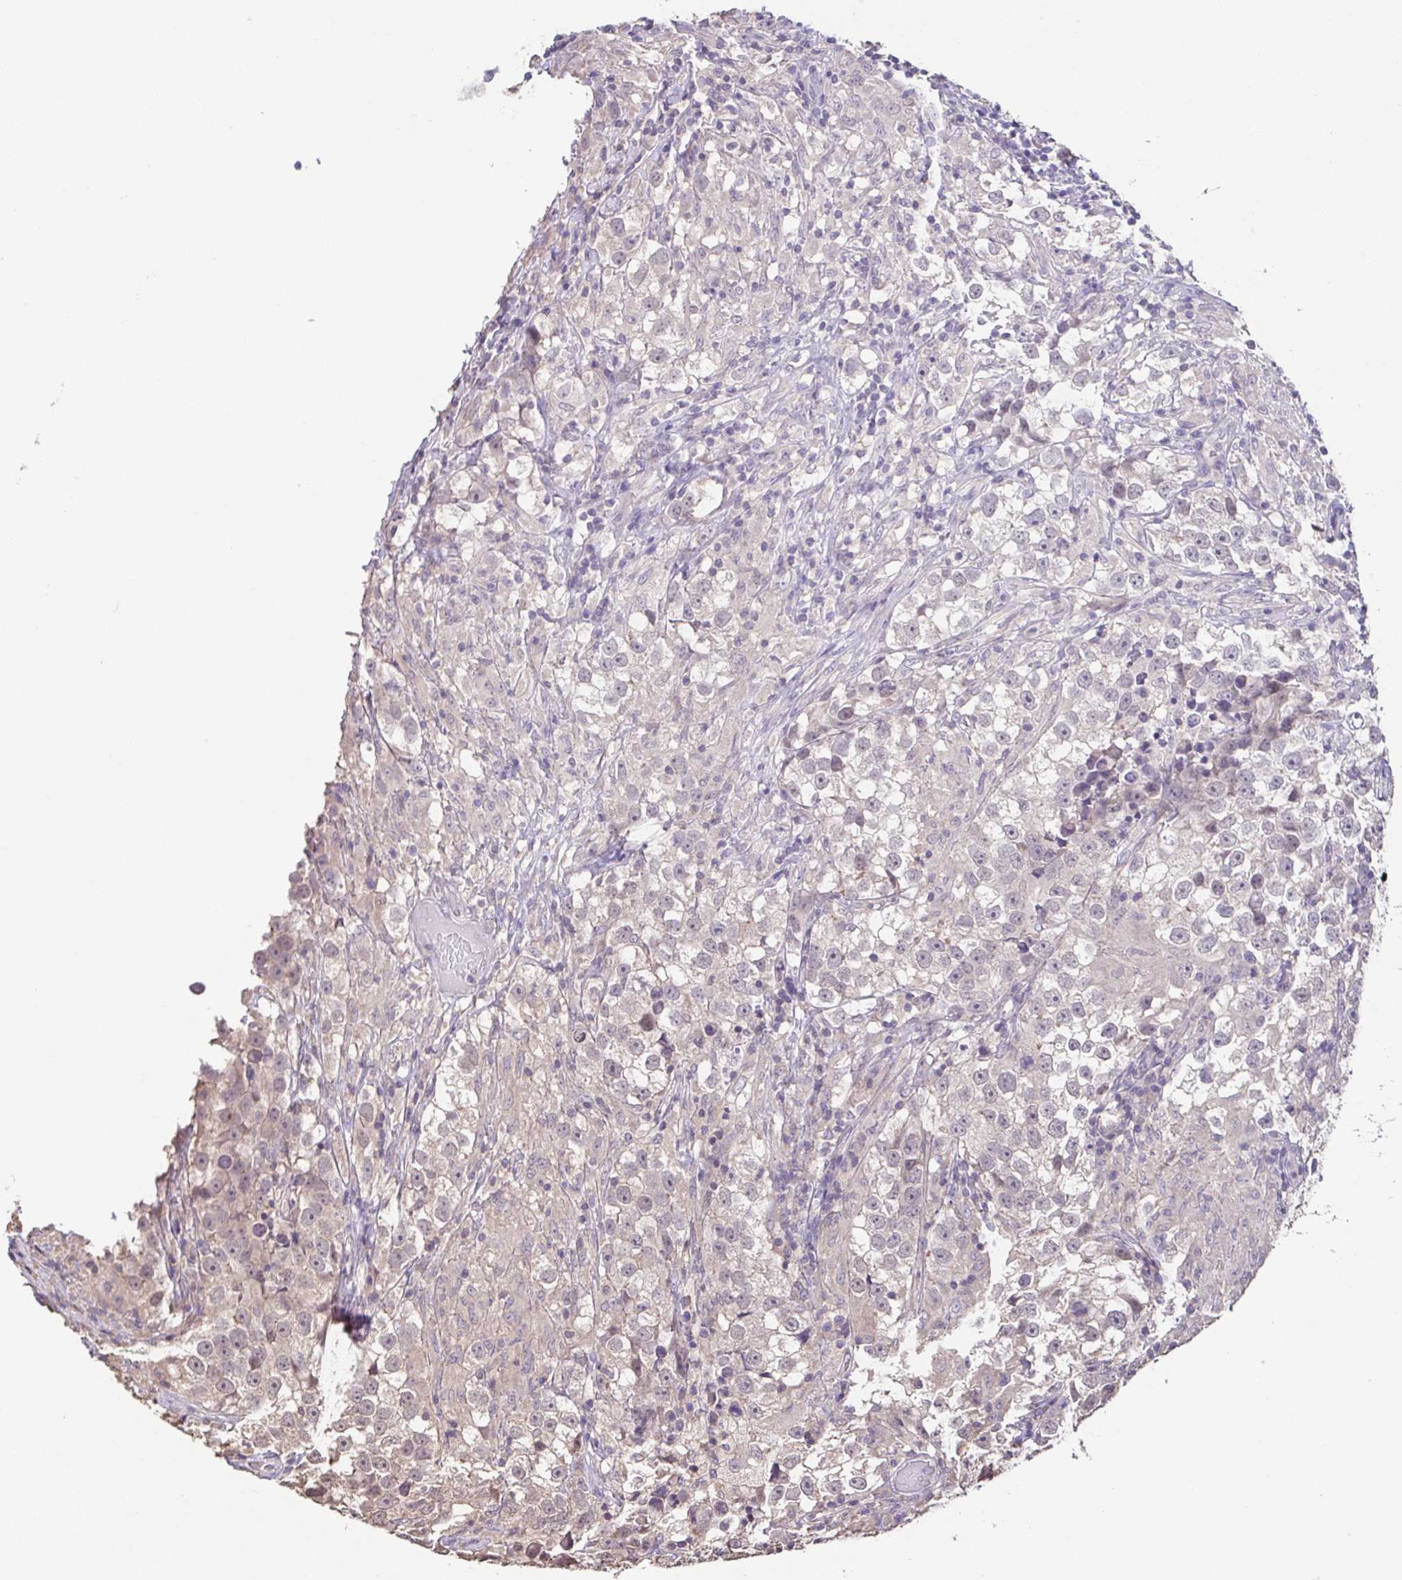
{"staining": {"intensity": "negative", "quantity": "none", "location": "none"}, "tissue": "testis cancer", "cell_type": "Tumor cells", "image_type": "cancer", "snomed": [{"axis": "morphology", "description": "Seminoma, NOS"}, {"axis": "topography", "description": "Testis"}], "caption": "IHC of human testis cancer demonstrates no staining in tumor cells. (DAB immunohistochemistry with hematoxylin counter stain).", "gene": "ACTRT2", "patient": {"sex": "male", "age": 46}}